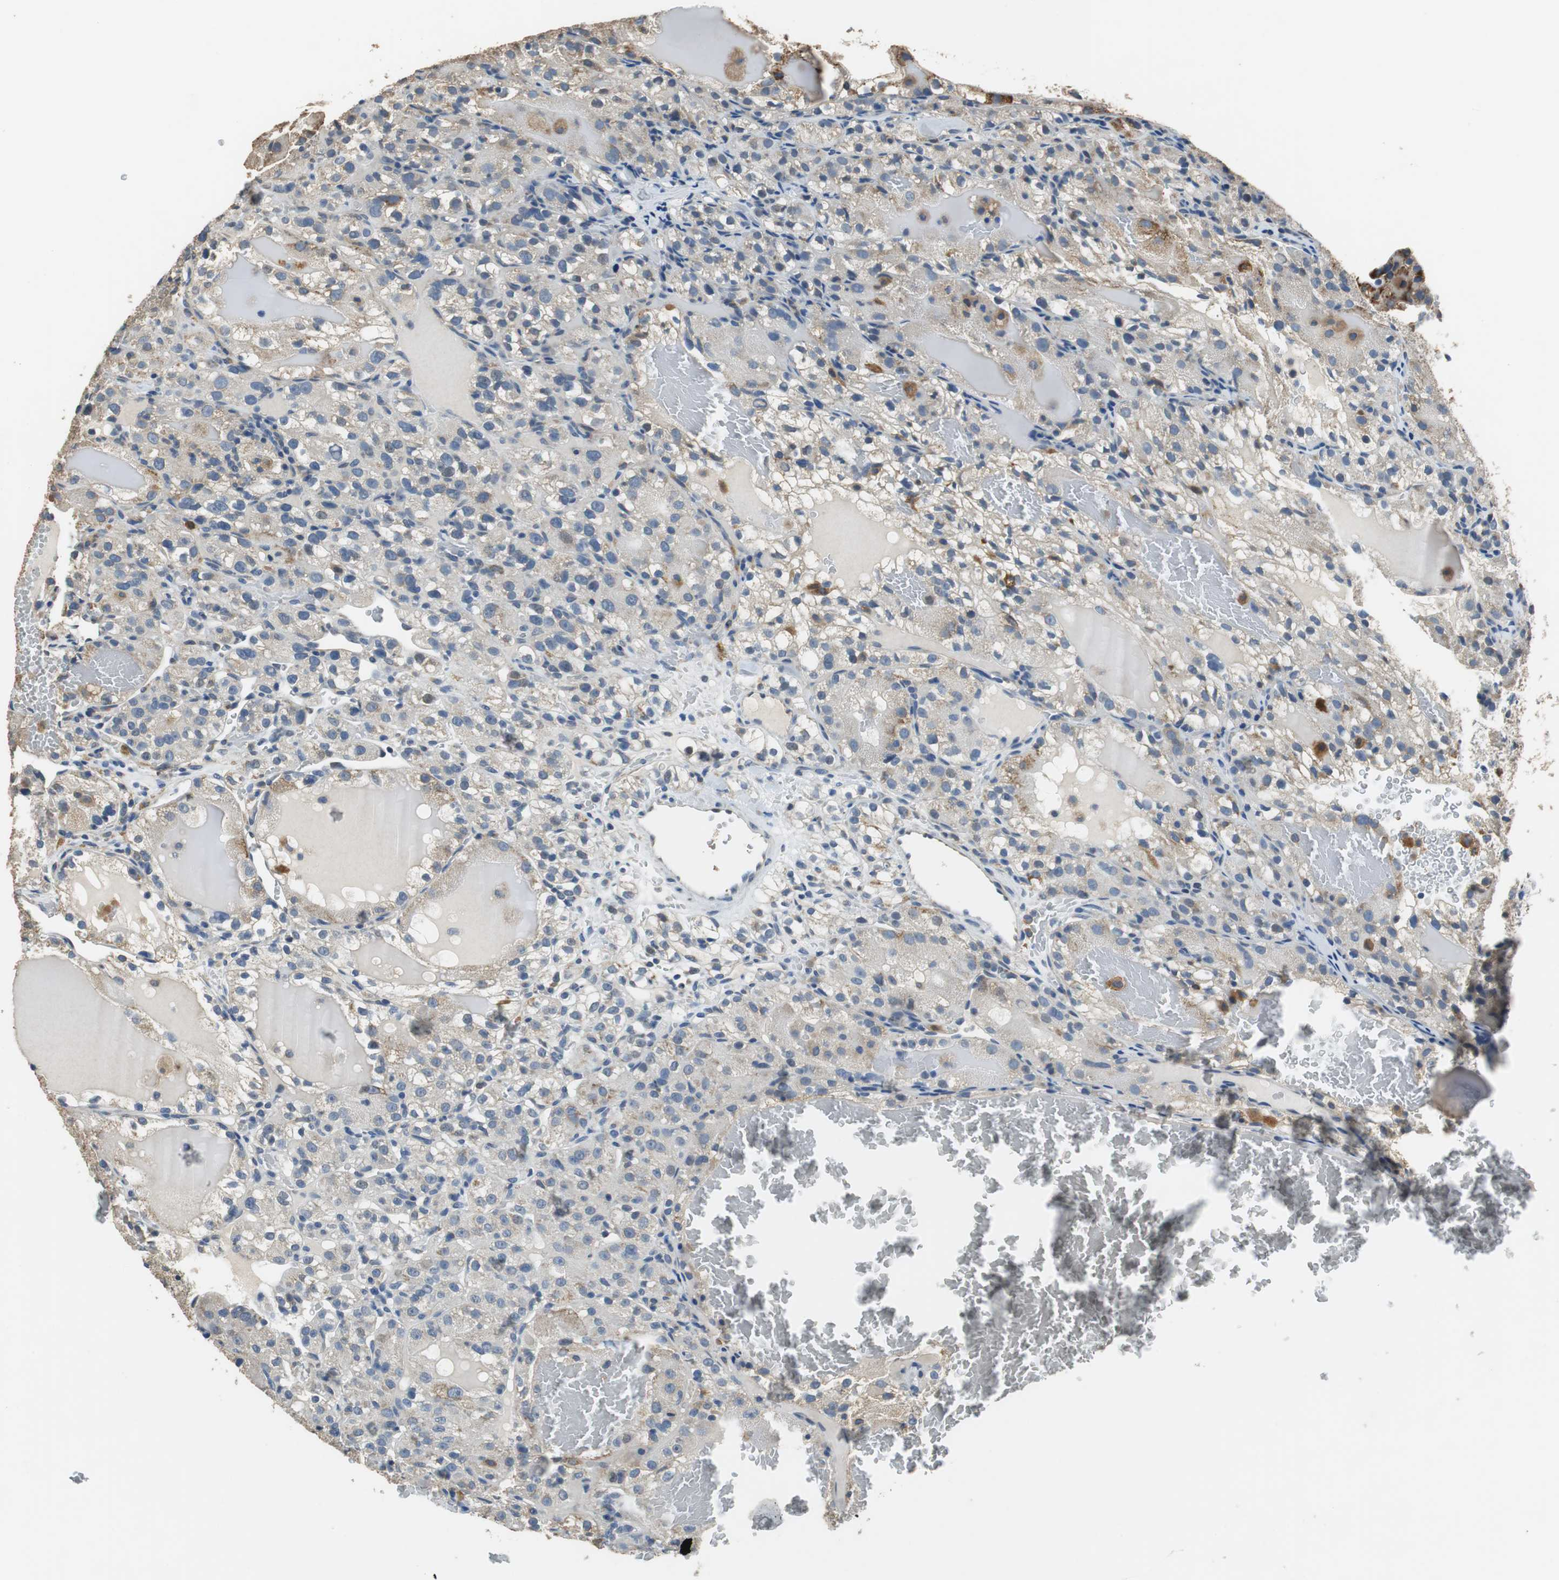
{"staining": {"intensity": "weak", "quantity": "25%-75%", "location": "cytoplasmic/membranous"}, "tissue": "renal cancer", "cell_type": "Tumor cells", "image_type": "cancer", "snomed": [{"axis": "morphology", "description": "Normal tissue, NOS"}, {"axis": "morphology", "description": "Adenocarcinoma, NOS"}, {"axis": "topography", "description": "Kidney"}], "caption": "A brown stain shows weak cytoplasmic/membranous positivity of a protein in human renal adenocarcinoma tumor cells.", "gene": "ALDH4A1", "patient": {"sex": "male", "age": 61}}